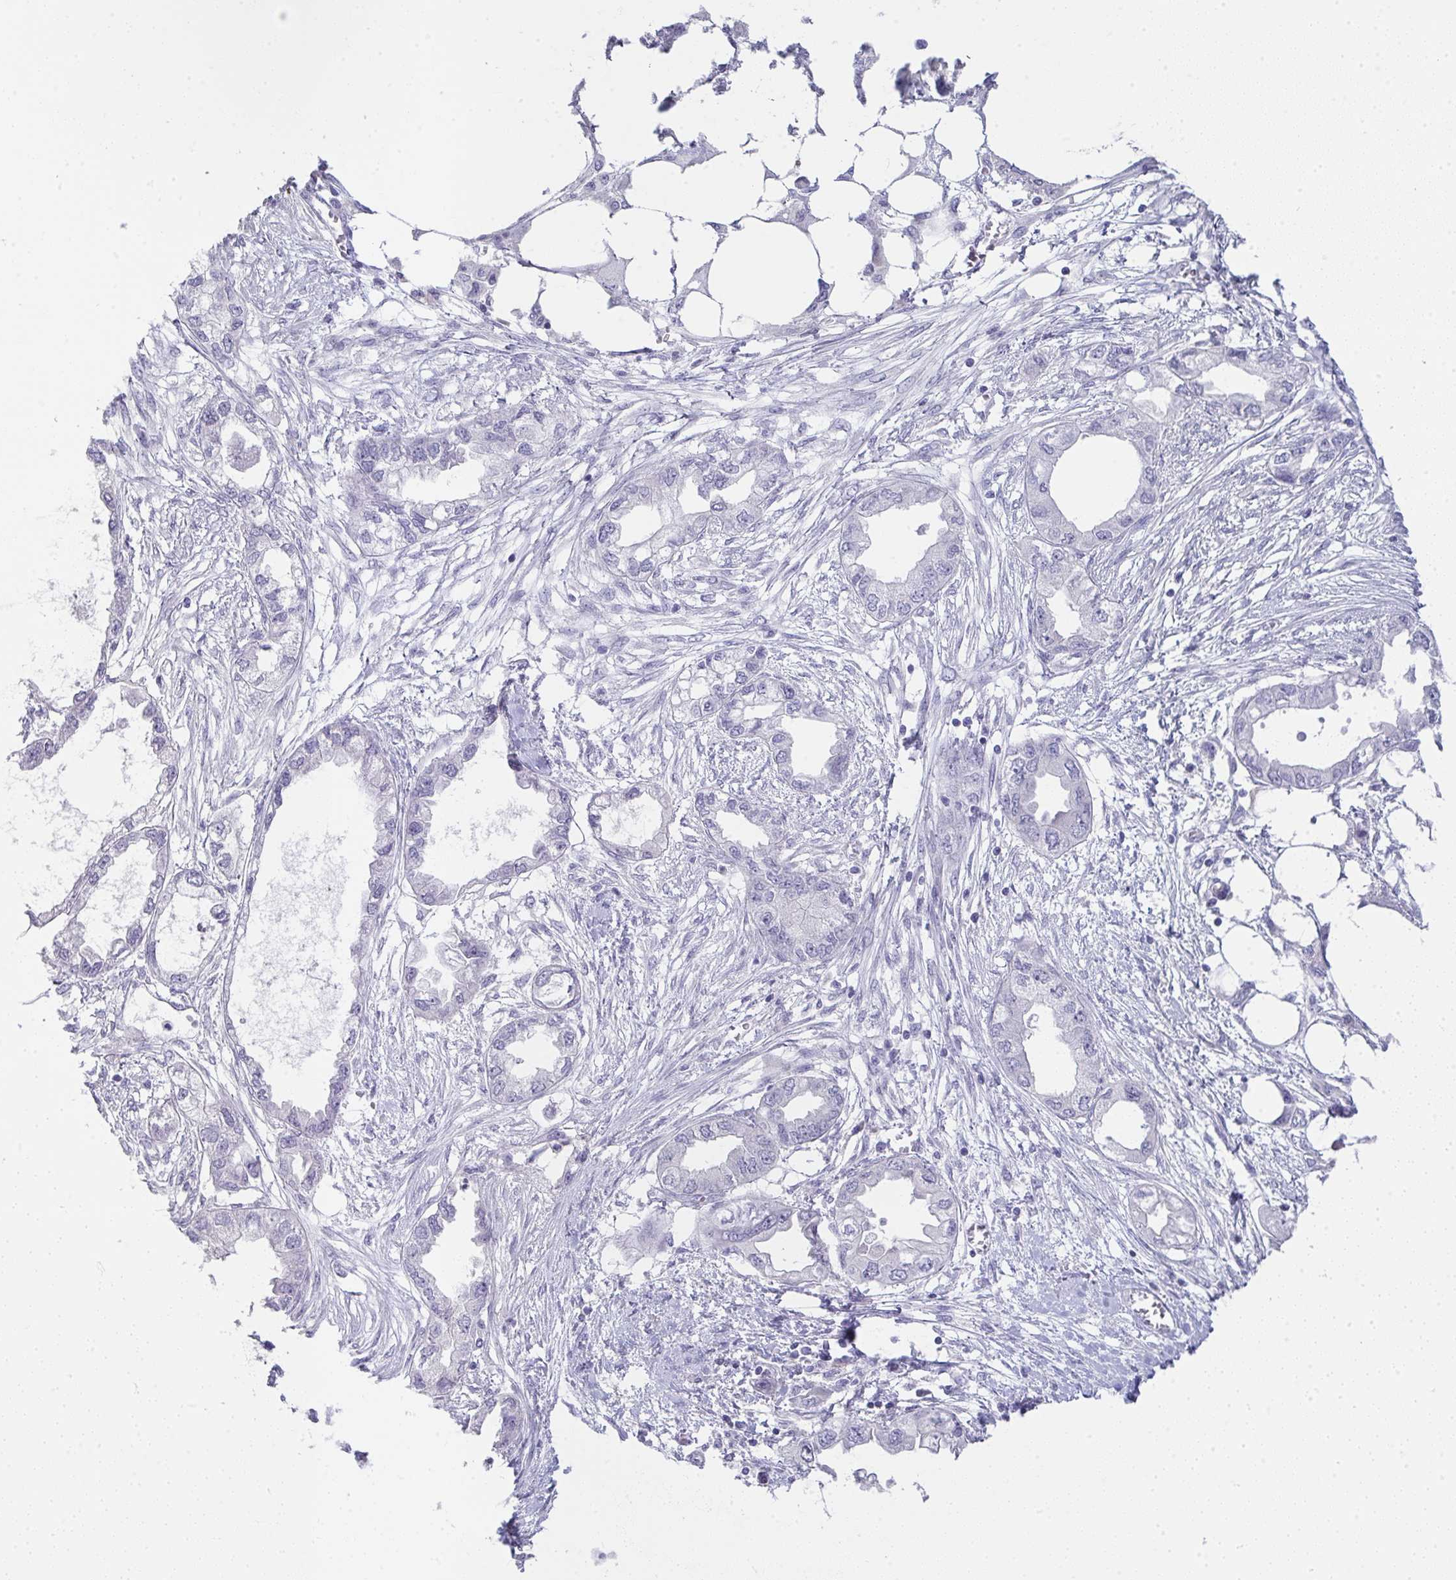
{"staining": {"intensity": "negative", "quantity": "none", "location": "none"}, "tissue": "endometrial cancer", "cell_type": "Tumor cells", "image_type": "cancer", "snomed": [{"axis": "morphology", "description": "Adenocarcinoma, NOS"}, {"axis": "morphology", "description": "Adenocarcinoma, metastatic, NOS"}, {"axis": "topography", "description": "Adipose tissue"}, {"axis": "topography", "description": "Endometrium"}], "caption": "DAB immunohistochemical staining of endometrial cancer (adenocarcinoma) exhibits no significant positivity in tumor cells.", "gene": "GALNT16", "patient": {"sex": "female", "age": 67}}